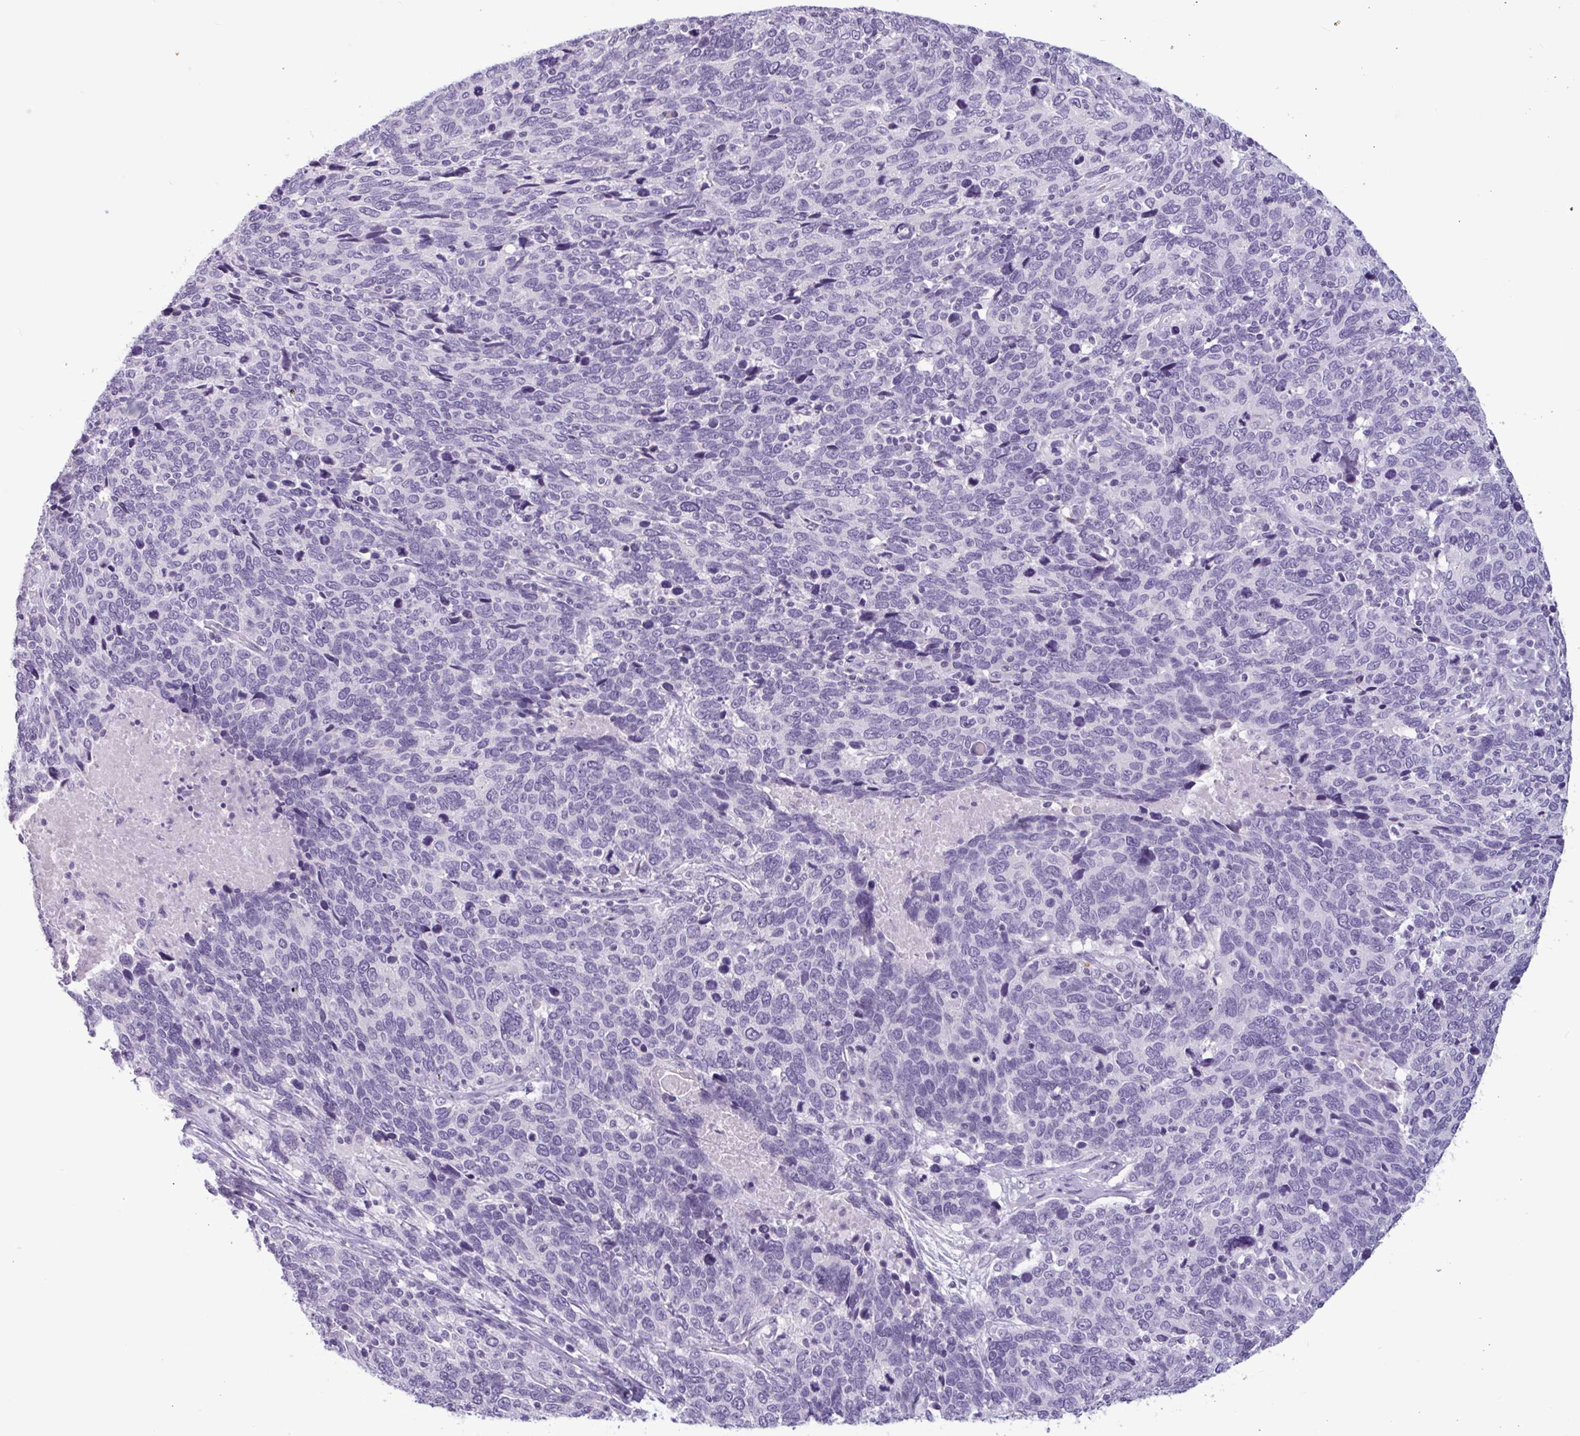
{"staining": {"intensity": "negative", "quantity": "none", "location": "none"}, "tissue": "cervical cancer", "cell_type": "Tumor cells", "image_type": "cancer", "snomed": [{"axis": "morphology", "description": "Squamous cell carcinoma, NOS"}, {"axis": "topography", "description": "Cervix"}], "caption": "Immunohistochemical staining of cervical cancer reveals no significant staining in tumor cells.", "gene": "CTSE", "patient": {"sex": "female", "age": 41}}